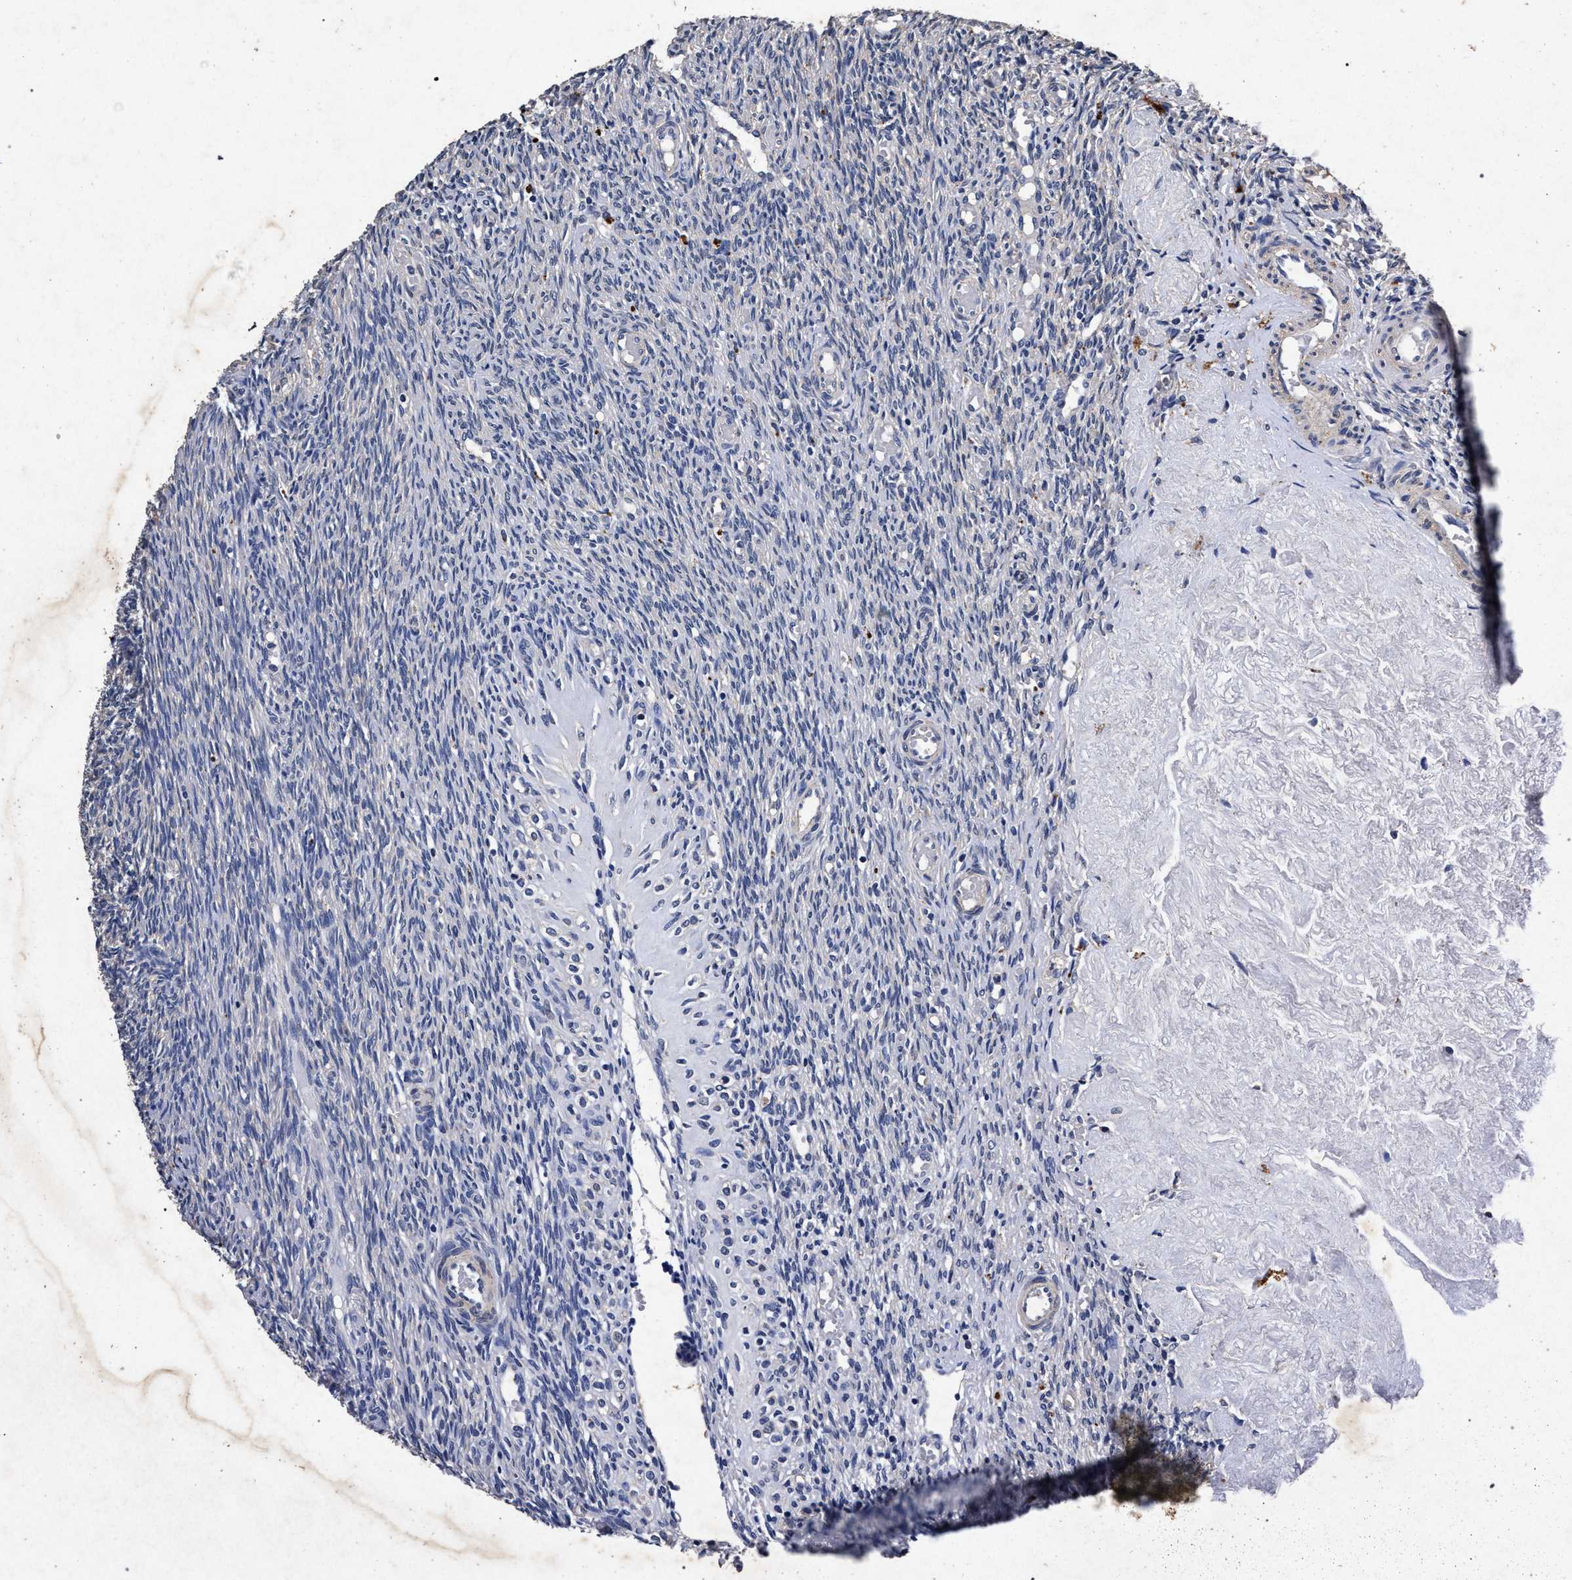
{"staining": {"intensity": "negative", "quantity": "none", "location": "none"}, "tissue": "ovary", "cell_type": "Ovarian stroma cells", "image_type": "normal", "snomed": [{"axis": "morphology", "description": "Normal tissue, NOS"}, {"axis": "topography", "description": "Ovary"}], "caption": "The IHC micrograph has no significant positivity in ovarian stroma cells of ovary. (DAB (3,3'-diaminobenzidine) IHC with hematoxylin counter stain).", "gene": "ATP1A2", "patient": {"sex": "female", "age": 41}}